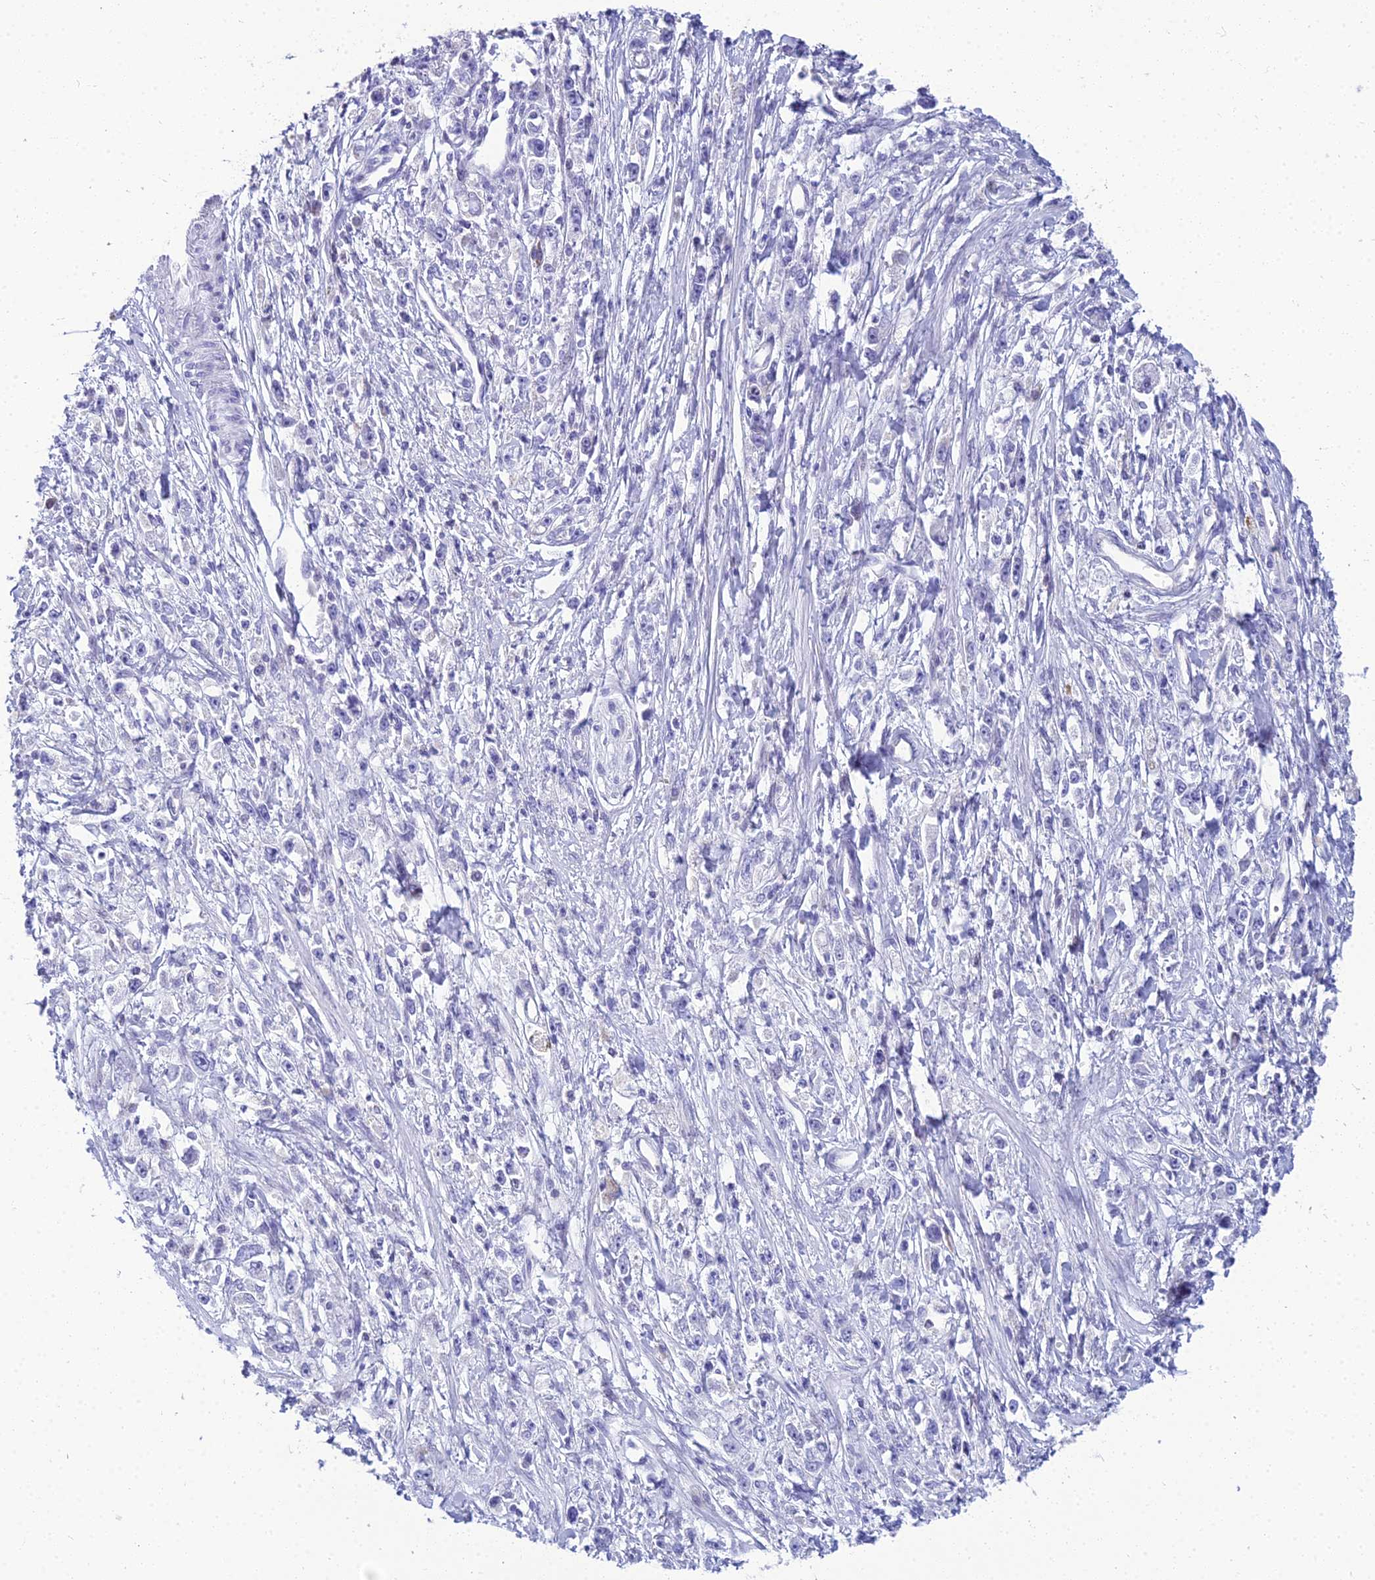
{"staining": {"intensity": "negative", "quantity": "none", "location": "none"}, "tissue": "stomach cancer", "cell_type": "Tumor cells", "image_type": "cancer", "snomed": [{"axis": "morphology", "description": "Adenocarcinoma, NOS"}, {"axis": "topography", "description": "Stomach"}], "caption": "High power microscopy photomicrograph of an immunohistochemistry (IHC) image of adenocarcinoma (stomach), revealing no significant positivity in tumor cells. (Stains: DAB (3,3'-diaminobenzidine) immunohistochemistry with hematoxylin counter stain, Microscopy: brightfield microscopy at high magnification).", "gene": "ZMIZ1", "patient": {"sex": "female", "age": 59}}